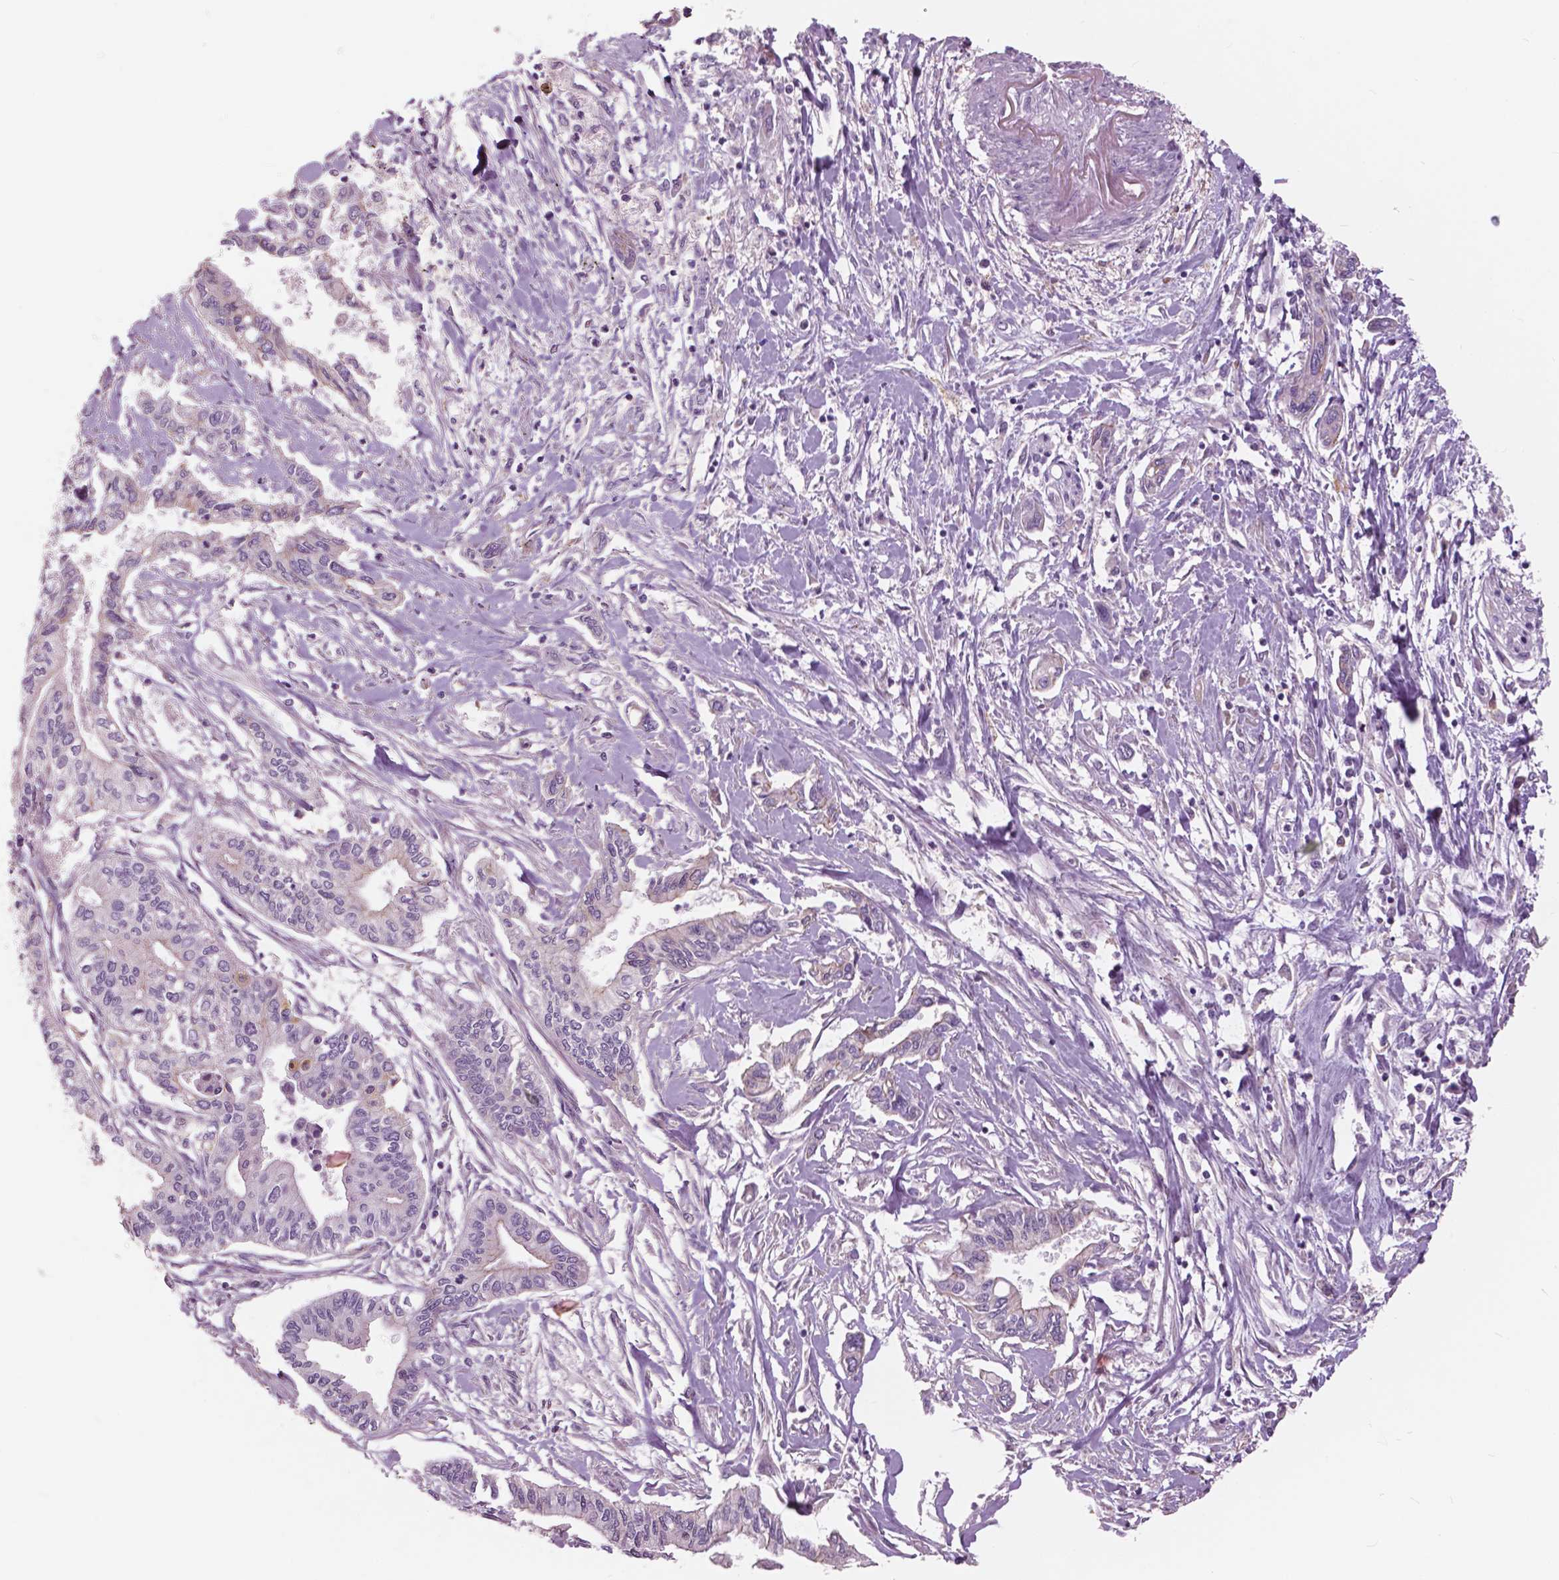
{"staining": {"intensity": "negative", "quantity": "none", "location": "none"}, "tissue": "pancreatic cancer", "cell_type": "Tumor cells", "image_type": "cancer", "snomed": [{"axis": "morphology", "description": "Adenocarcinoma, NOS"}, {"axis": "topography", "description": "Pancreas"}], "caption": "Tumor cells are negative for brown protein staining in pancreatic adenocarcinoma. (DAB immunohistochemistry (IHC) with hematoxylin counter stain).", "gene": "SERPINI1", "patient": {"sex": "male", "age": 60}}